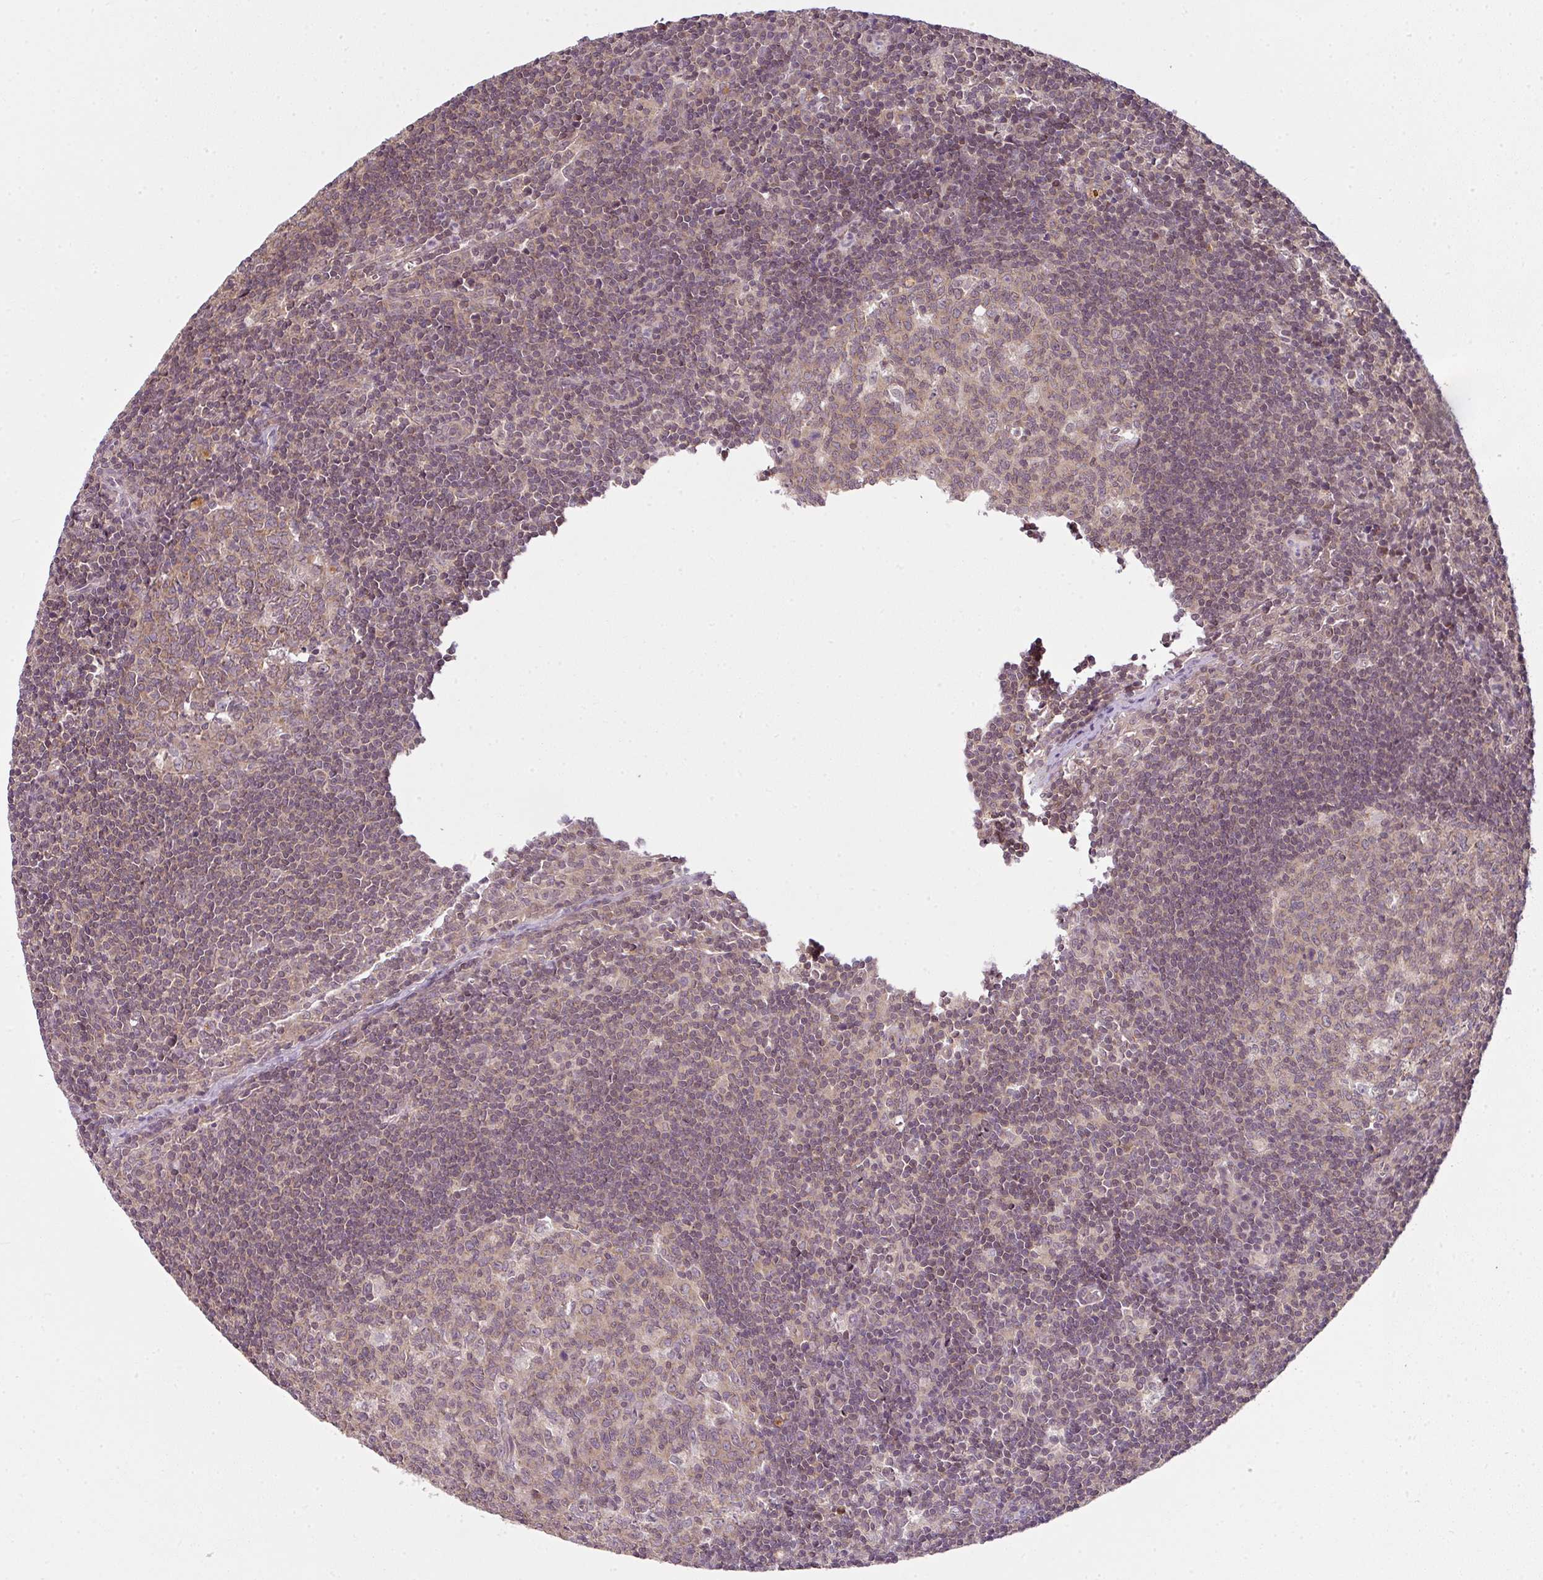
{"staining": {"intensity": "weak", "quantity": "25%-75%", "location": "cytoplasmic/membranous,nuclear"}, "tissue": "lymph node", "cell_type": "Germinal center cells", "image_type": "normal", "snomed": [{"axis": "morphology", "description": "Normal tissue, NOS"}, {"axis": "topography", "description": "Lymph node"}], "caption": "Immunohistochemistry staining of unremarkable lymph node, which displays low levels of weak cytoplasmic/membranous,nuclear expression in approximately 25%-75% of germinal center cells indicating weak cytoplasmic/membranous,nuclear protein expression. The staining was performed using DAB (3,3'-diaminobenzidine) (brown) for protein detection and nuclei were counterstained in hematoxylin (blue).", "gene": "DERPC", "patient": {"sex": "female", "age": 29}}